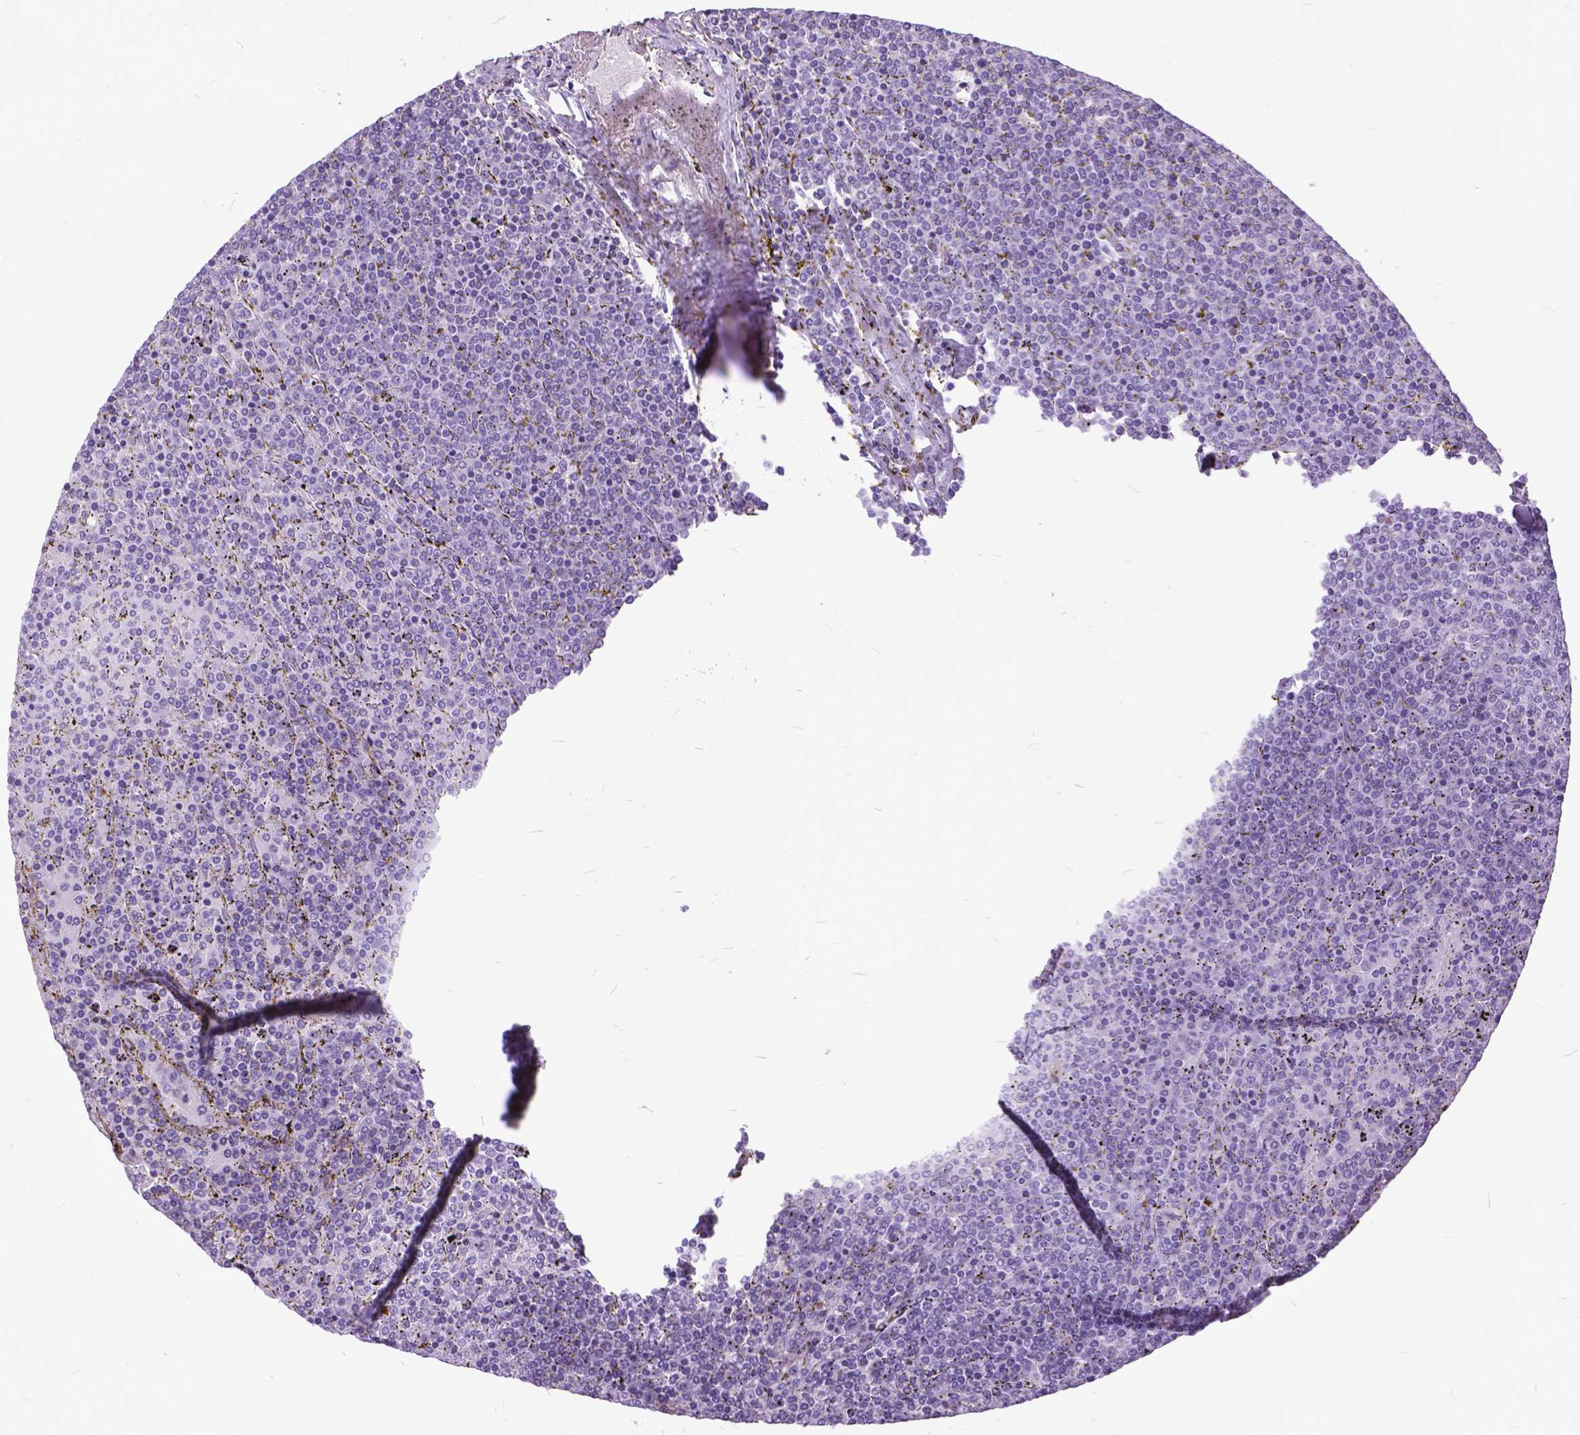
{"staining": {"intensity": "negative", "quantity": "none", "location": "none"}, "tissue": "lymphoma", "cell_type": "Tumor cells", "image_type": "cancer", "snomed": [{"axis": "morphology", "description": "Malignant lymphoma, non-Hodgkin's type, Low grade"}, {"axis": "topography", "description": "Spleen"}], "caption": "Tumor cells show no significant staining in lymphoma.", "gene": "MARCHF10", "patient": {"sex": "female", "age": 77}}